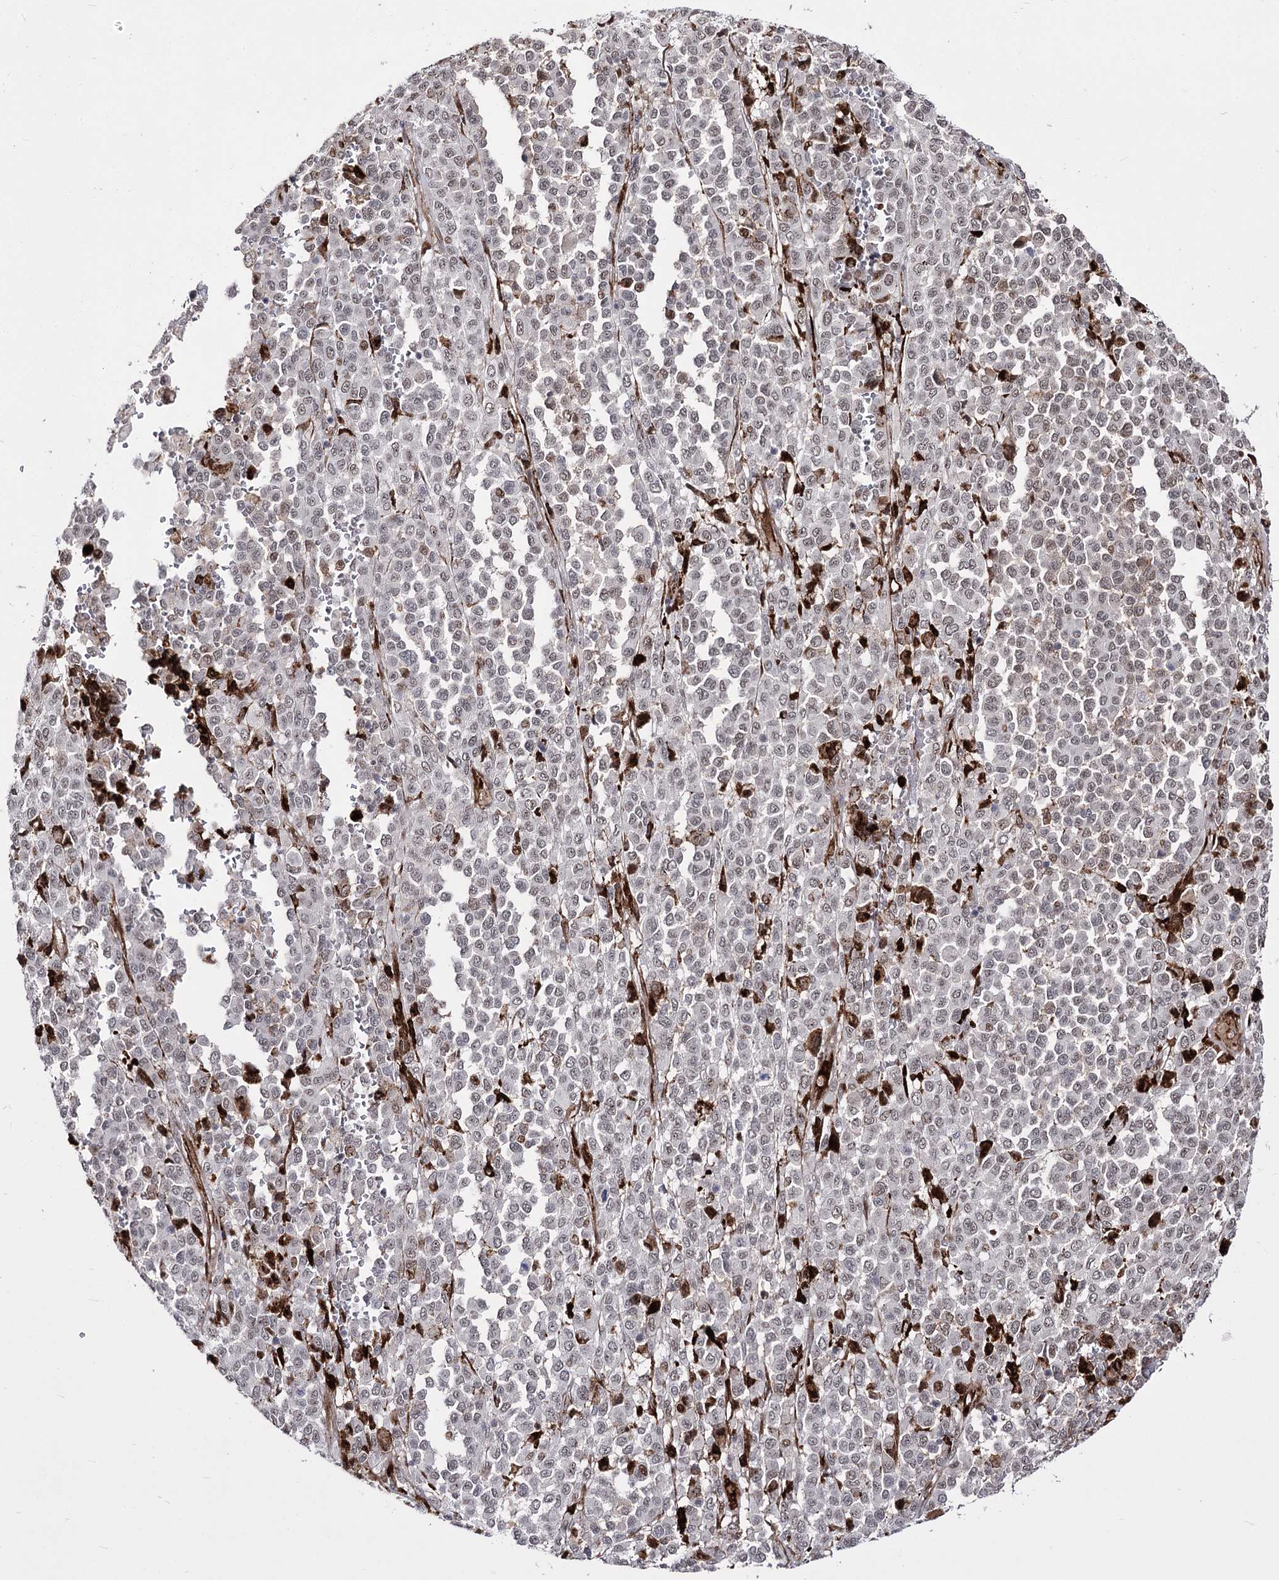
{"staining": {"intensity": "weak", "quantity": ">75%", "location": "nuclear"}, "tissue": "melanoma", "cell_type": "Tumor cells", "image_type": "cancer", "snomed": [{"axis": "morphology", "description": "Malignant melanoma, Metastatic site"}, {"axis": "topography", "description": "Pancreas"}], "caption": "Immunohistochemical staining of human malignant melanoma (metastatic site) reveals low levels of weak nuclear expression in about >75% of tumor cells. Ihc stains the protein of interest in brown and the nuclei are stained blue.", "gene": "STOX1", "patient": {"sex": "female", "age": 30}}